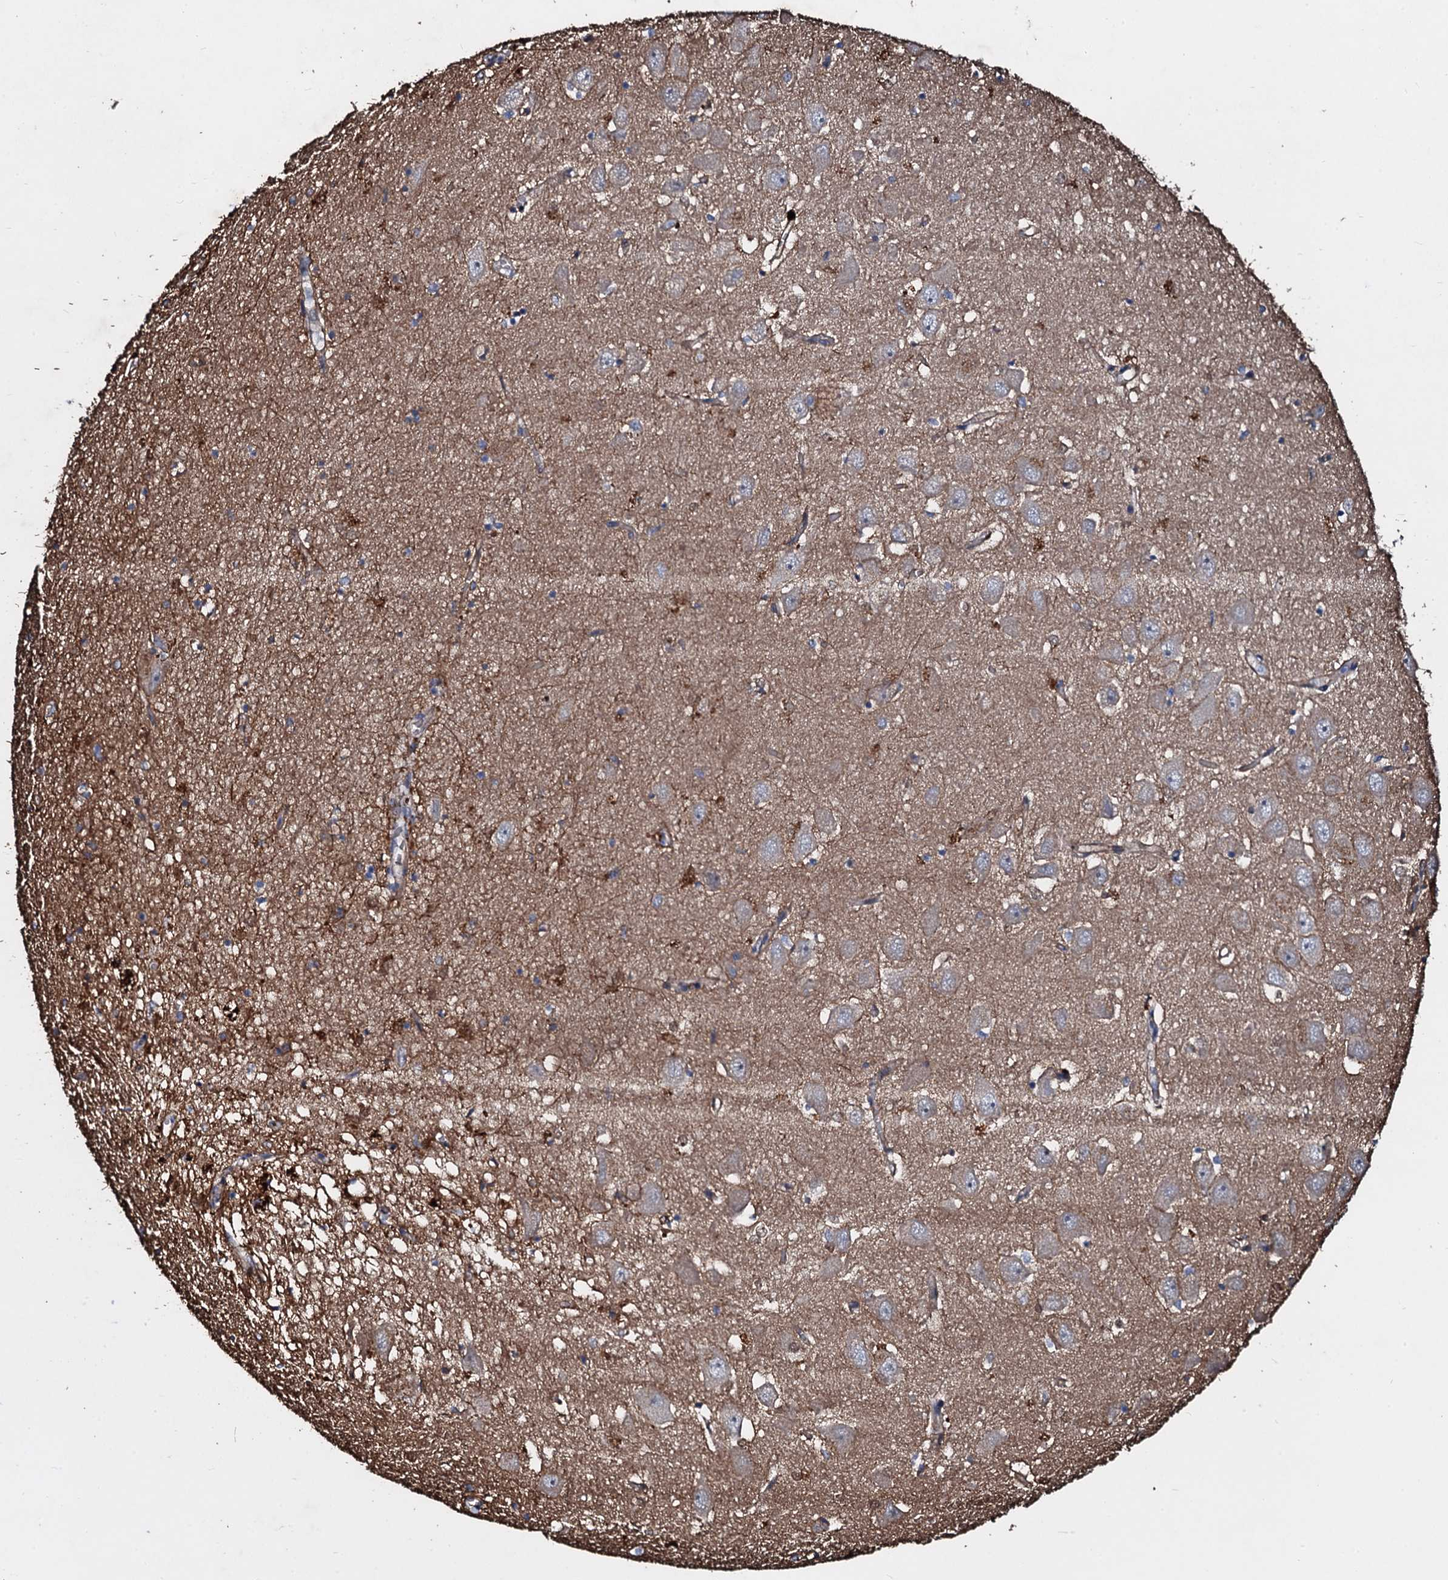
{"staining": {"intensity": "weak", "quantity": "<25%", "location": "cytoplasmic/membranous"}, "tissue": "hippocampus", "cell_type": "Glial cells", "image_type": "normal", "snomed": [{"axis": "morphology", "description": "Normal tissue, NOS"}, {"axis": "topography", "description": "Hippocampus"}], "caption": "DAB immunohistochemical staining of normal hippocampus demonstrates no significant expression in glial cells. (DAB (3,3'-diaminobenzidine) immunohistochemistry, high magnification).", "gene": "DMAC2", "patient": {"sex": "female", "age": 64}}